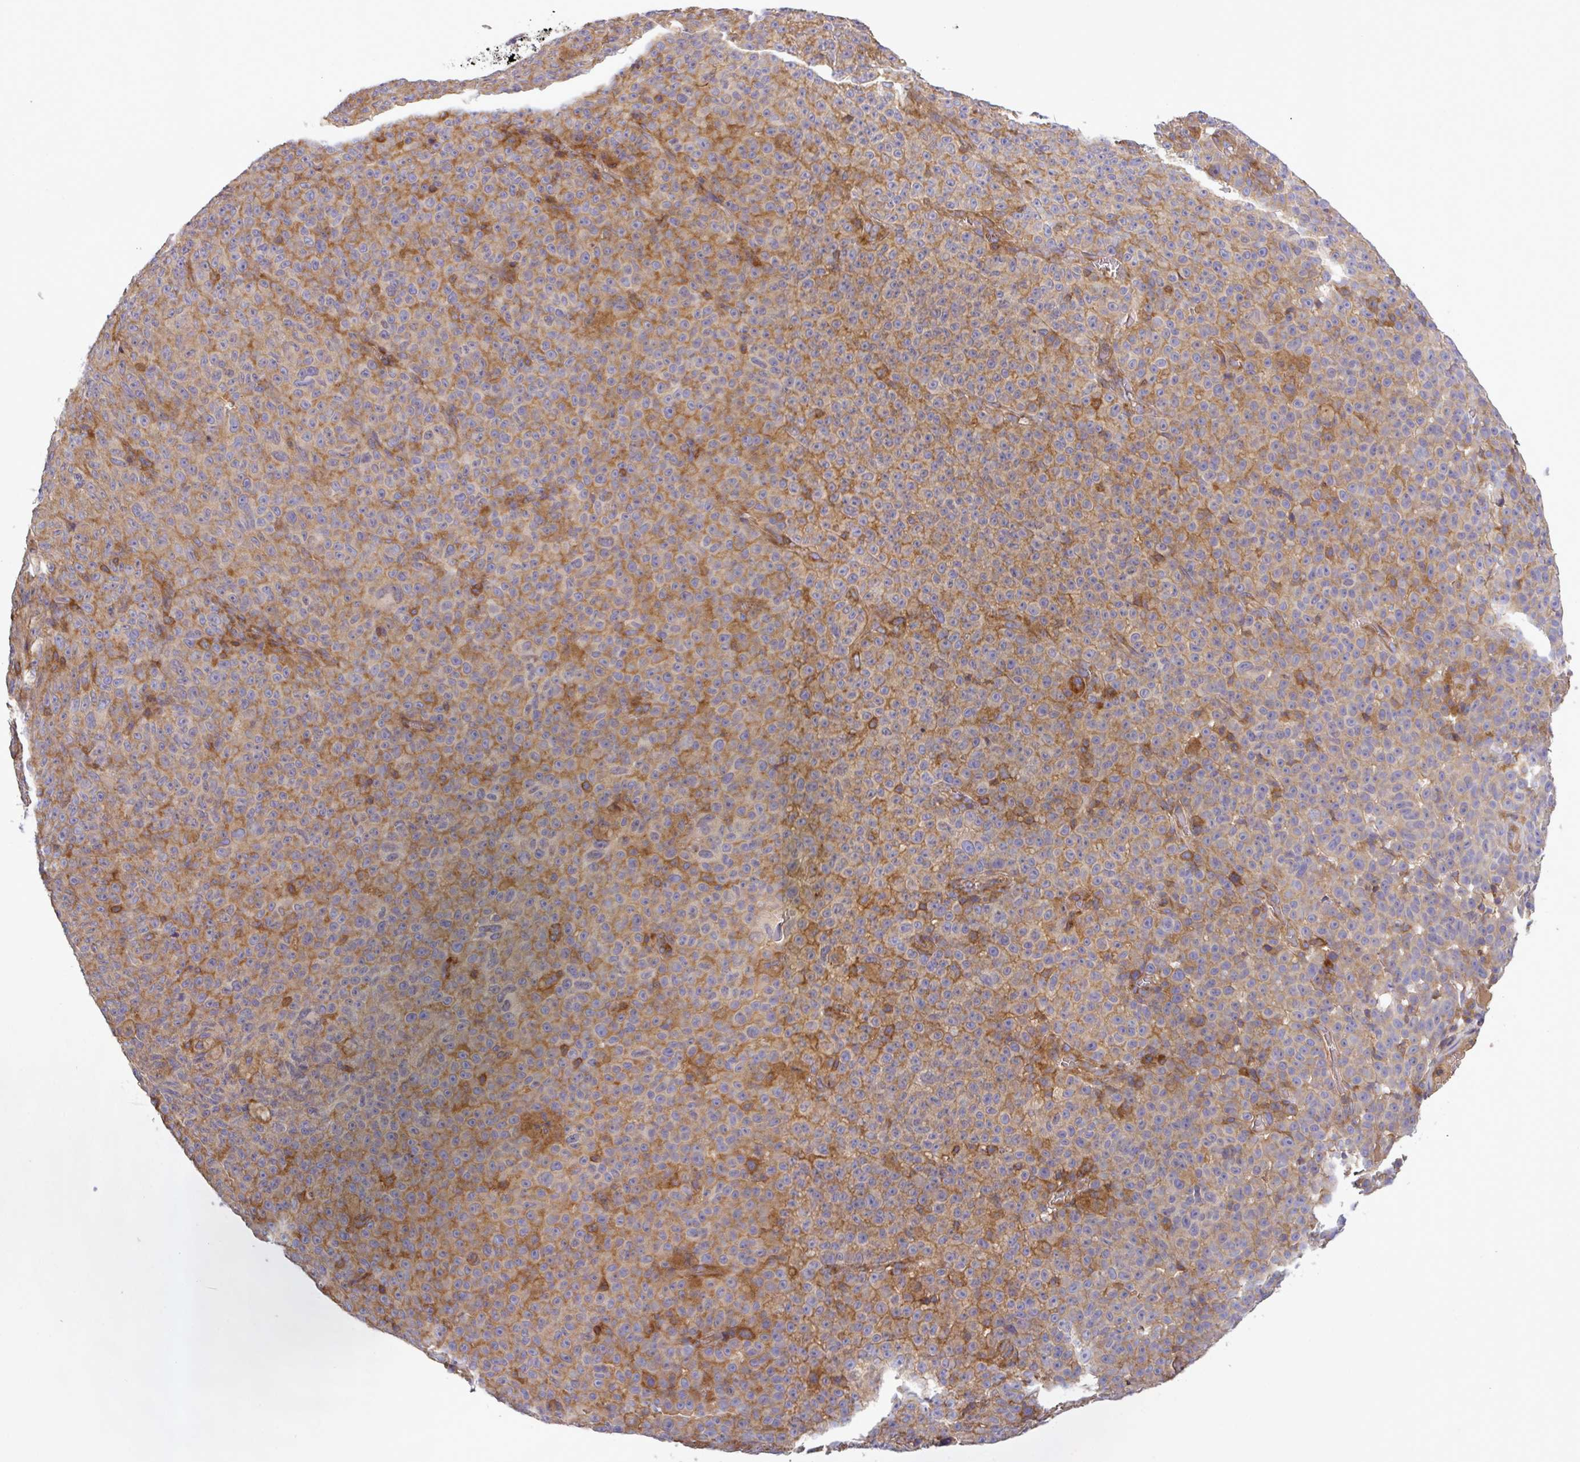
{"staining": {"intensity": "weak", "quantity": ">75%", "location": "cytoplasmic/membranous"}, "tissue": "melanoma", "cell_type": "Tumor cells", "image_type": "cancer", "snomed": [{"axis": "morphology", "description": "Malignant melanoma, NOS"}, {"axis": "topography", "description": "Skin"}], "caption": "Protein staining exhibits weak cytoplasmic/membranous positivity in about >75% of tumor cells in malignant melanoma.", "gene": "LRRC74B", "patient": {"sex": "female", "age": 82}}